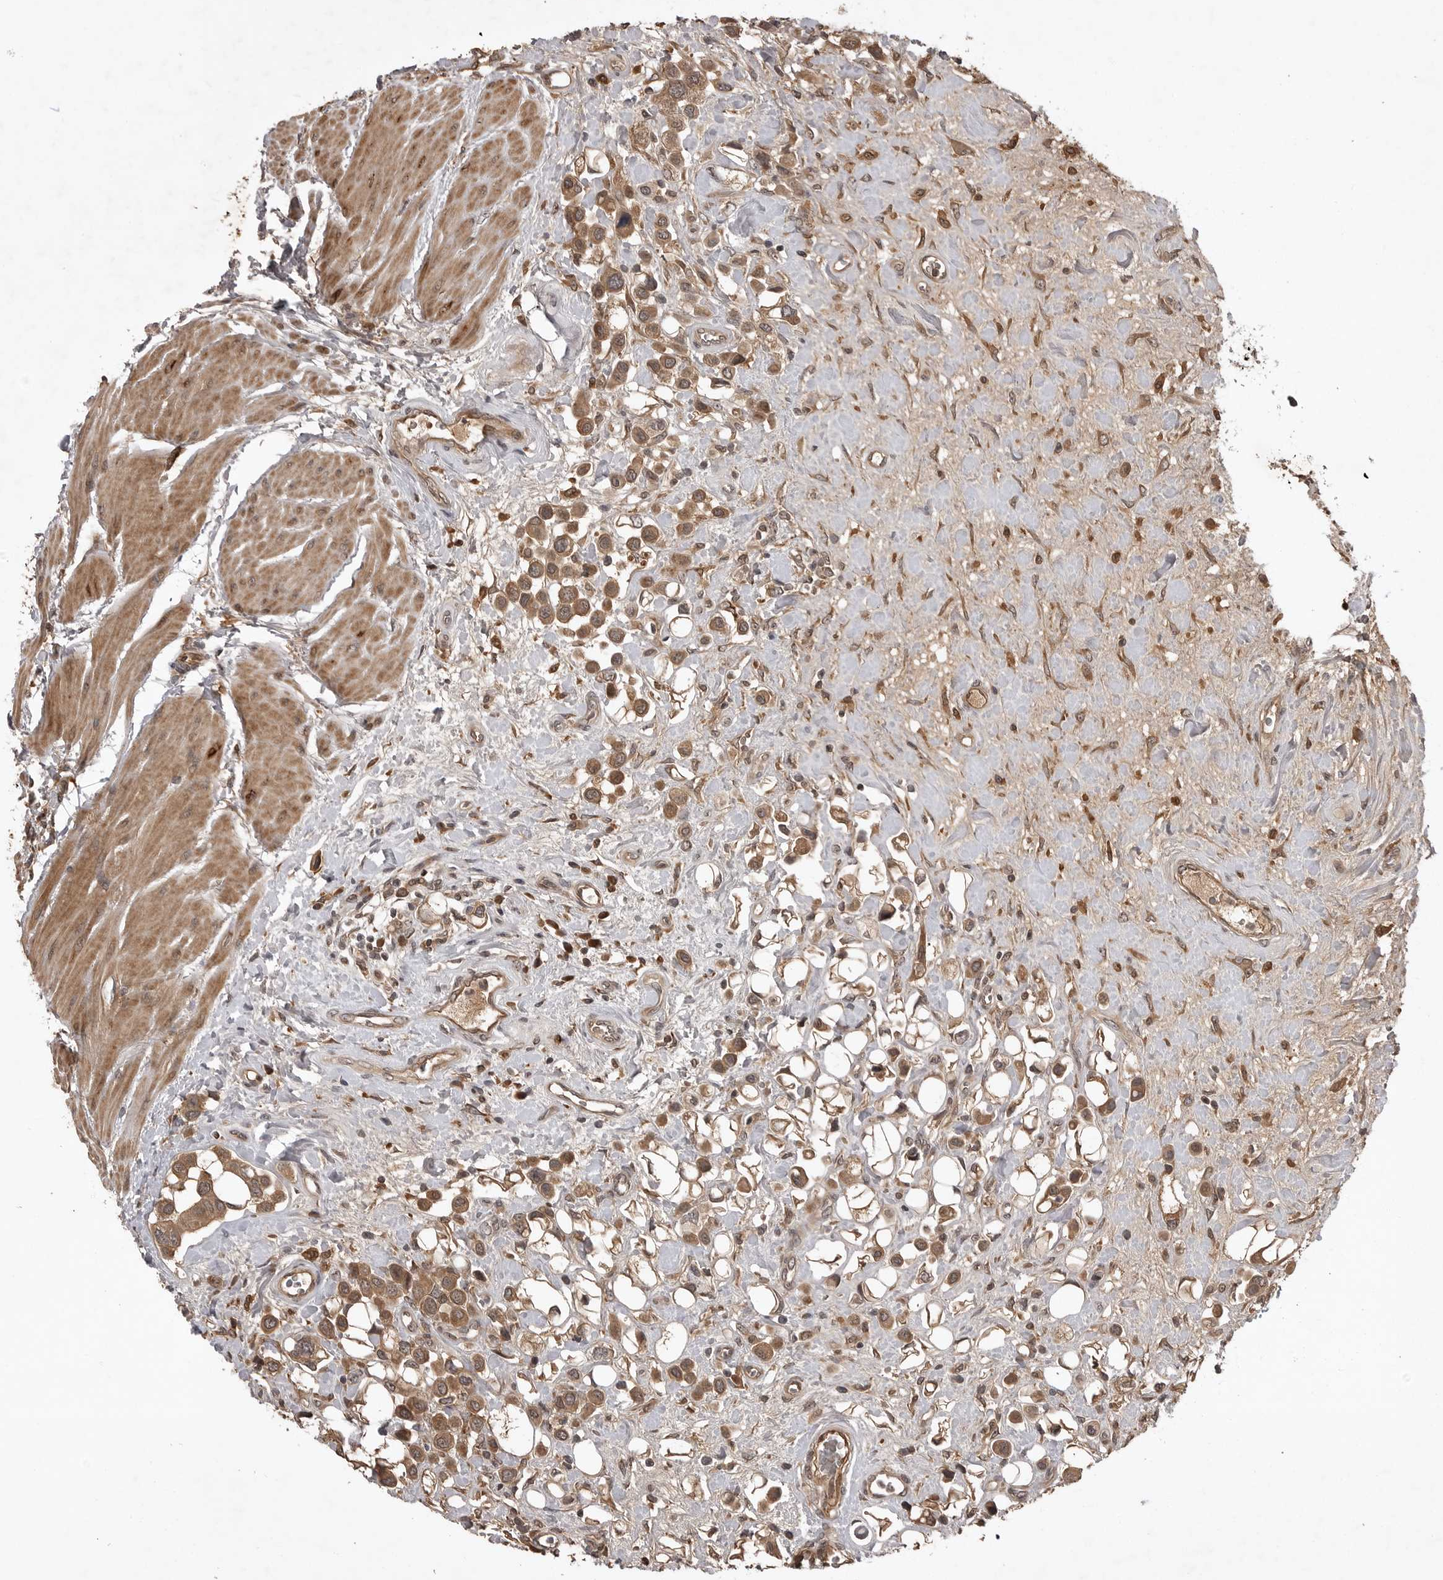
{"staining": {"intensity": "moderate", "quantity": ">75%", "location": "cytoplasmic/membranous"}, "tissue": "urothelial cancer", "cell_type": "Tumor cells", "image_type": "cancer", "snomed": [{"axis": "morphology", "description": "Urothelial carcinoma, High grade"}, {"axis": "topography", "description": "Urinary bladder"}], "caption": "IHC of urothelial cancer shows medium levels of moderate cytoplasmic/membranous staining in approximately >75% of tumor cells.", "gene": "AKAP7", "patient": {"sex": "male", "age": 50}}